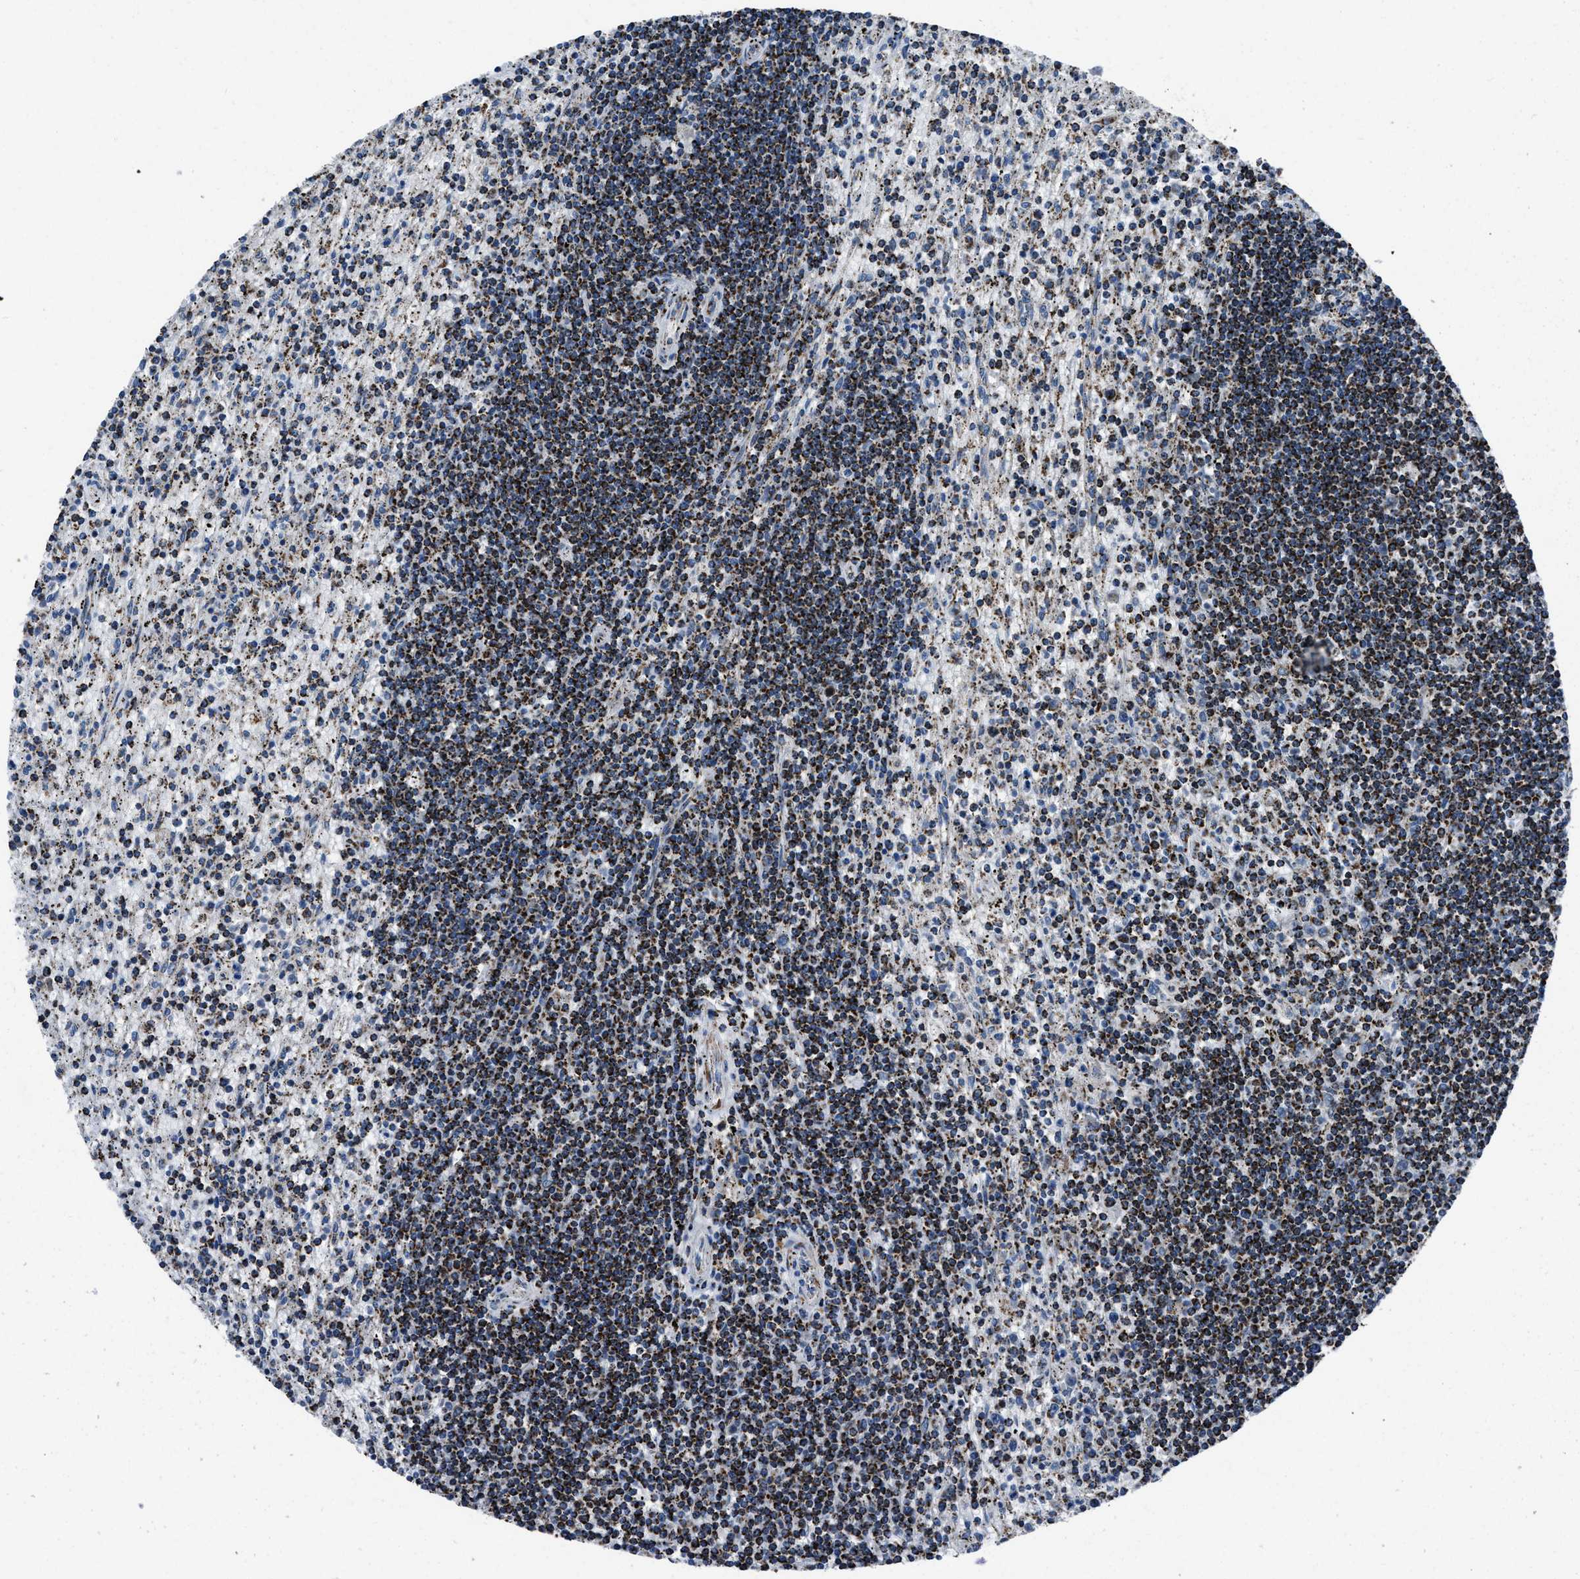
{"staining": {"intensity": "strong", "quantity": ">75%", "location": "cytoplasmic/membranous"}, "tissue": "lymphoma", "cell_type": "Tumor cells", "image_type": "cancer", "snomed": [{"axis": "morphology", "description": "Malignant lymphoma, non-Hodgkin's type, Low grade"}, {"axis": "topography", "description": "Spleen"}], "caption": "A high amount of strong cytoplasmic/membranous staining is present in approximately >75% of tumor cells in lymphoma tissue.", "gene": "NSD3", "patient": {"sex": "male", "age": 76}}